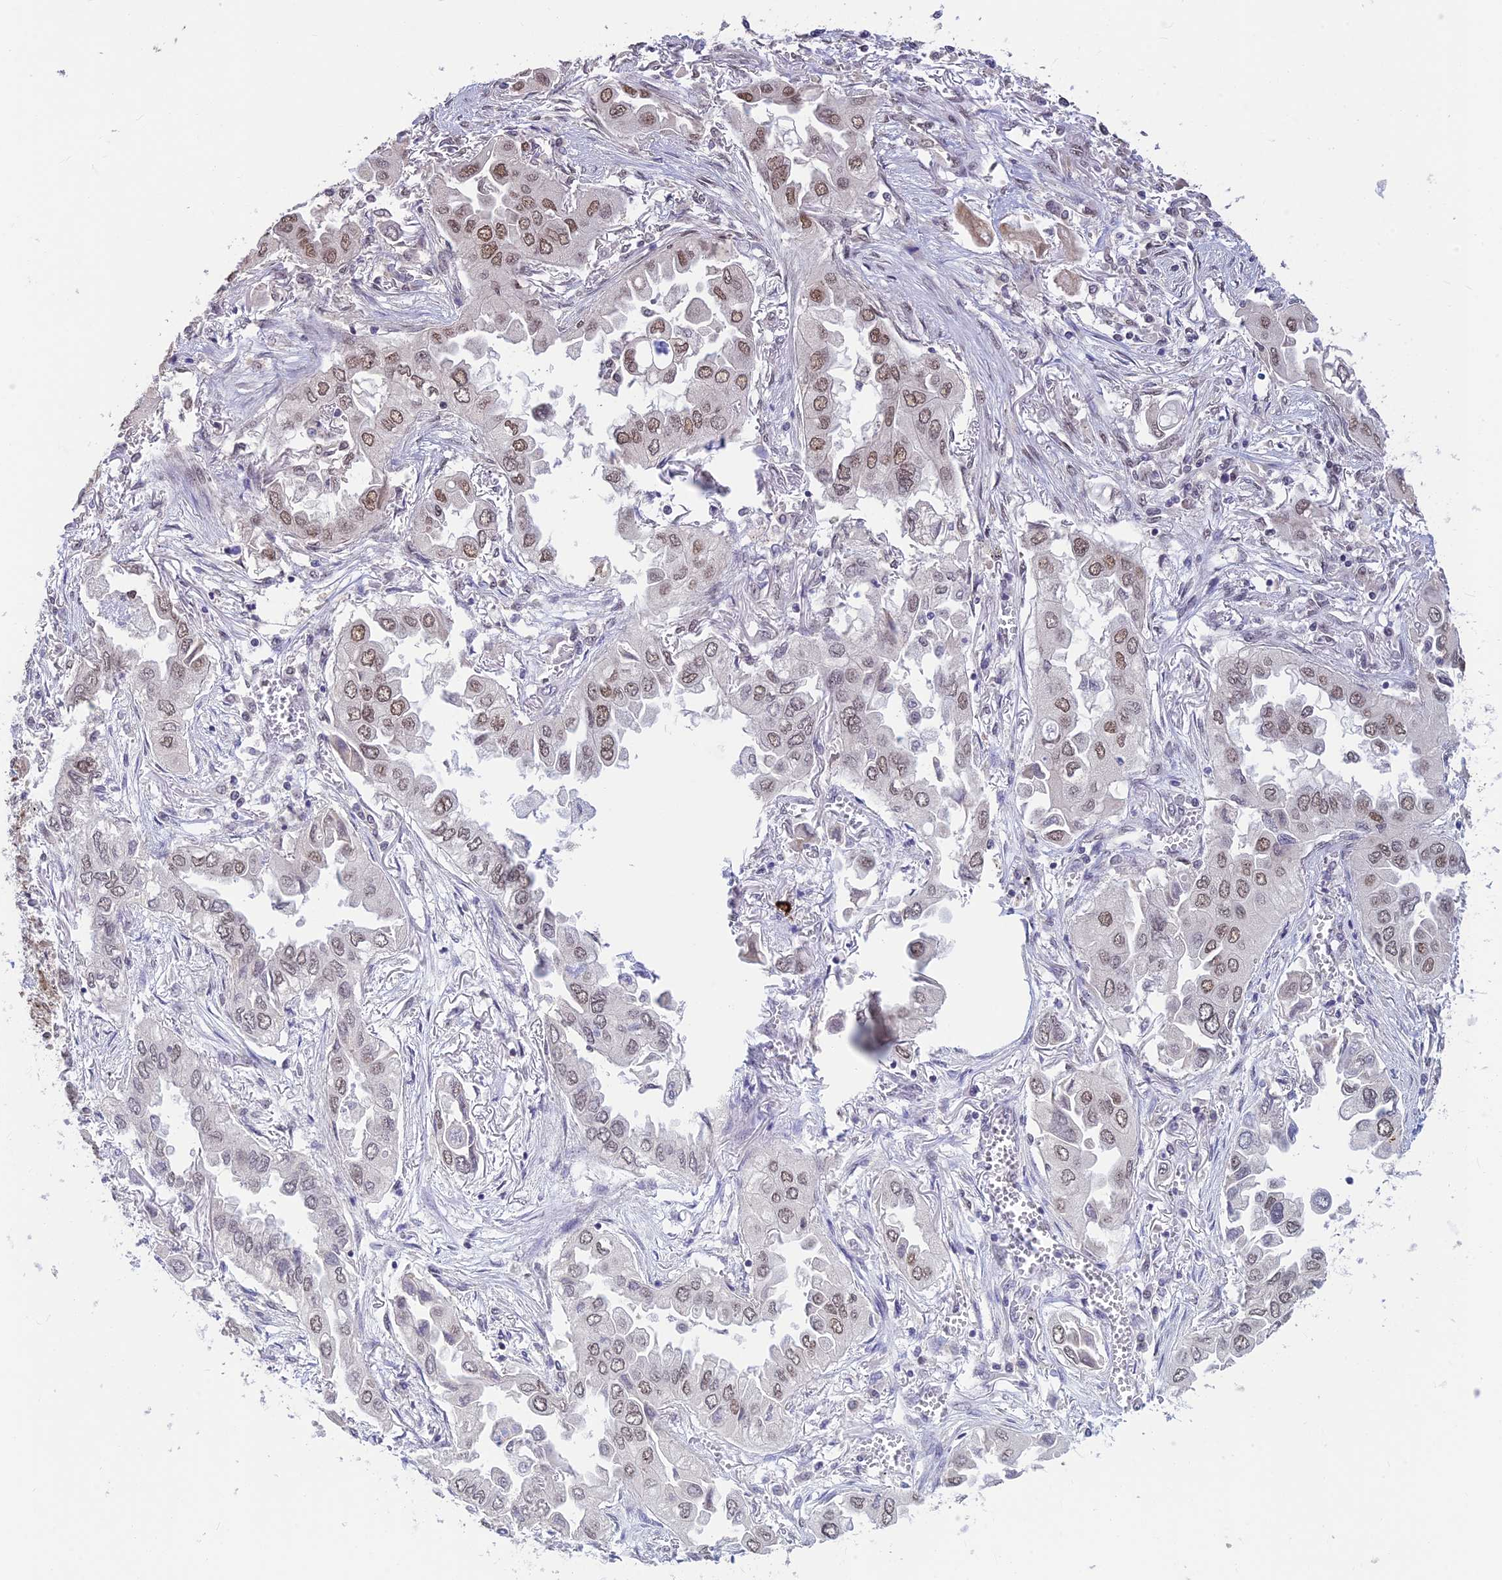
{"staining": {"intensity": "moderate", "quantity": "<25%", "location": "nuclear"}, "tissue": "lung cancer", "cell_type": "Tumor cells", "image_type": "cancer", "snomed": [{"axis": "morphology", "description": "Adenocarcinoma, NOS"}, {"axis": "topography", "description": "Lung"}], "caption": "Adenocarcinoma (lung) stained for a protein (brown) shows moderate nuclear positive expression in approximately <25% of tumor cells.", "gene": "POLR1G", "patient": {"sex": "female", "age": 76}}